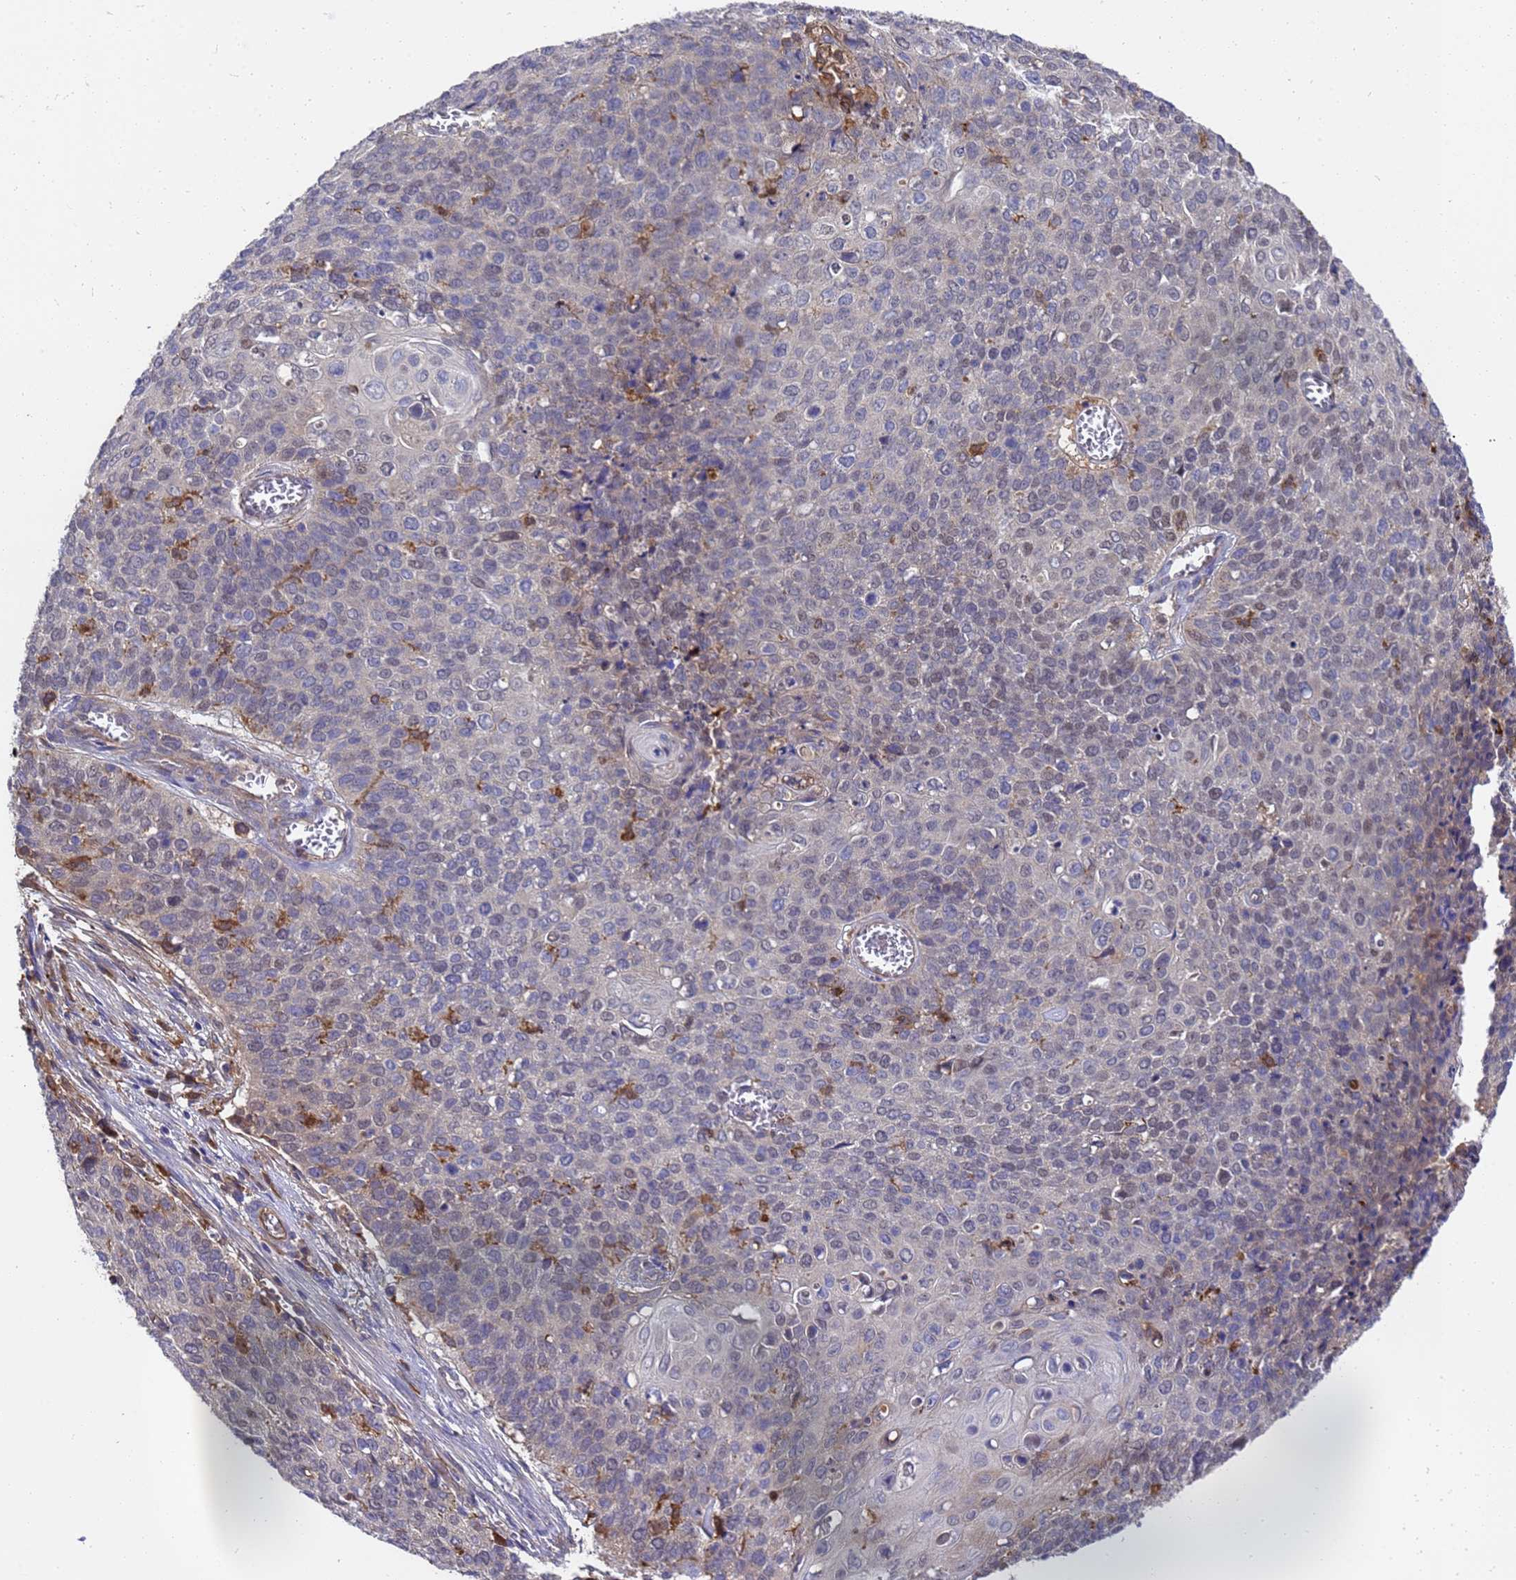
{"staining": {"intensity": "negative", "quantity": "none", "location": "none"}, "tissue": "cervical cancer", "cell_type": "Tumor cells", "image_type": "cancer", "snomed": [{"axis": "morphology", "description": "Squamous cell carcinoma, NOS"}, {"axis": "topography", "description": "Cervix"}], "caption": "Human cervical cancer (squamous cell carcinoma) stained for a protein using immunohistochemistry shows no staining in tumor cells.", "gene": "SLC35E2B", "patient": {"sex": "female", "age": 39}}